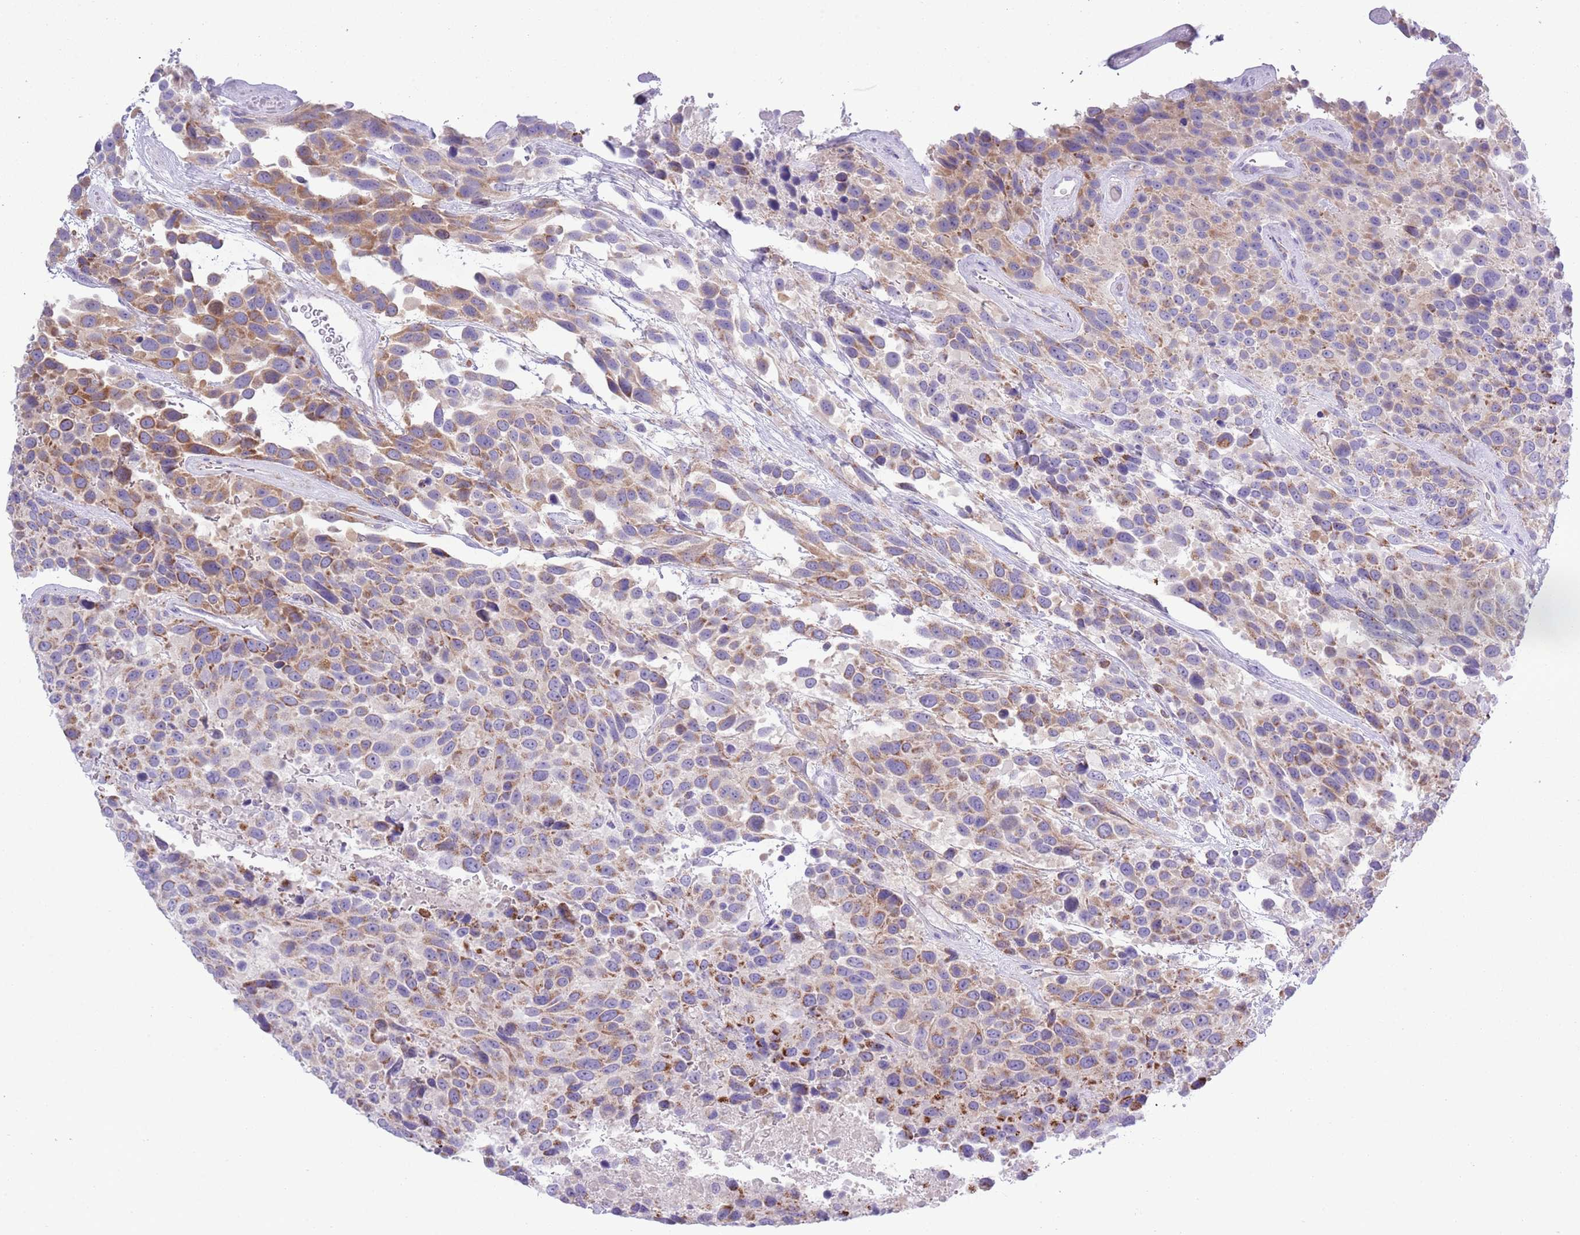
{"staining": {"intensity": "moderate", "quantity": "25%-75%", "location": "cytoplasmic/membranous"}, "tissue": "urothelial cancer", "cell_type": "Tumor cells", "image_type": "cancer", "snomed": [{"axis": "morphology", "description": "Urothelial carcinoma, High grade"}, {"axis": "topography", "description": "Urinary bladder"}], "caption": "An immunohistochemistry (IHC) photomicrograph of neoplastic tissue is shown. Protein staining in brown shows moderate cytoplasmic/membranous positivity in urothelial cancer within tumor cells. (DAB (3,3'-diaminobenzidine) IHC, brown staining for protein, blue staining for nuclei).", "gene": "MOCOS", "patient": {"sex": "female", "age": 70}}